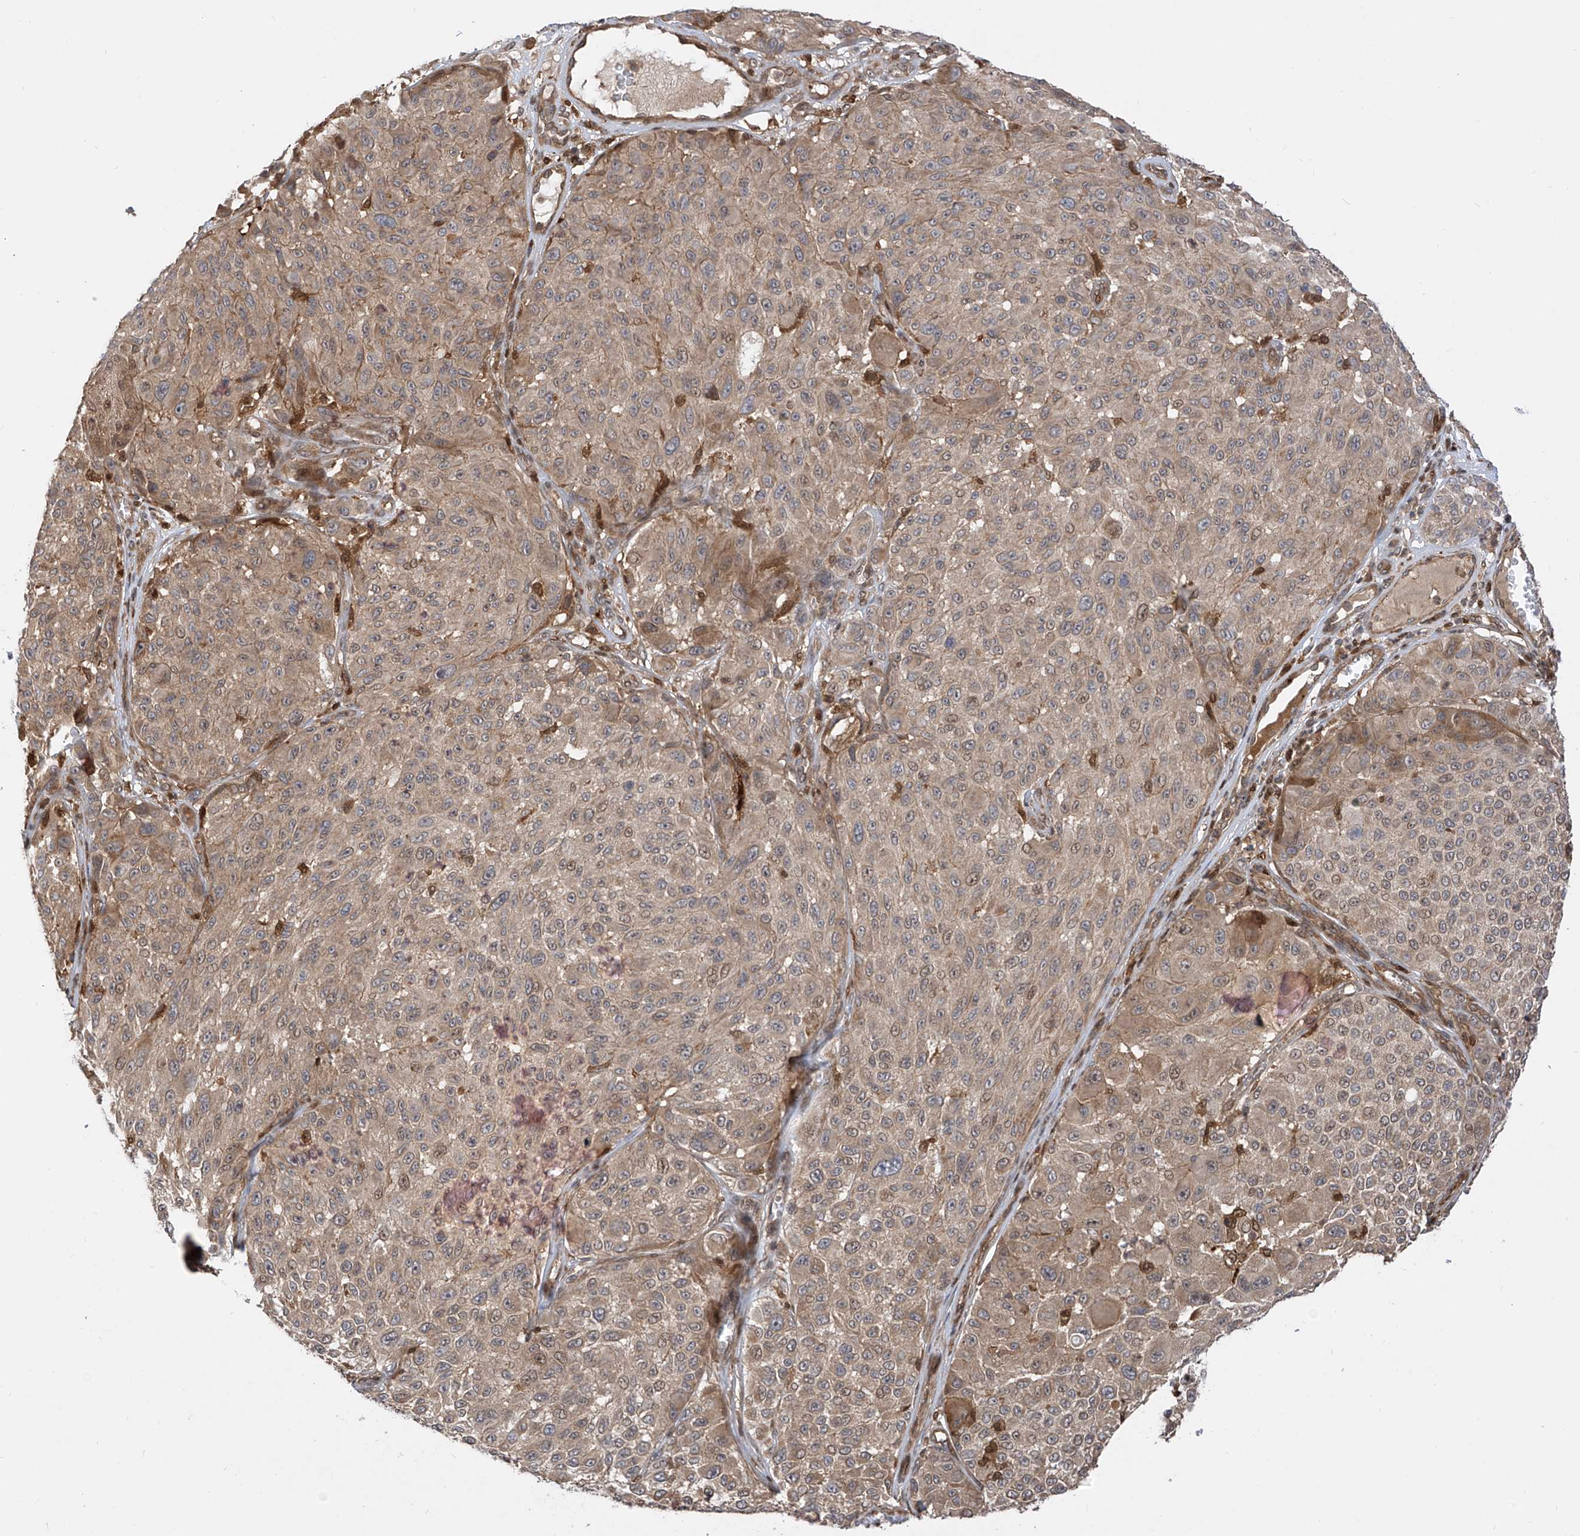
{"staining": {"intensity": "weak", "quantity": ">75%", "location": "cytoplasmic/membranous"}, "tissue": "melanoma", "cell_type": "Tumor cells", "image_type": "cancer", "snomed": [{"axis": "morphology", "description": "Malignant melanoma, NOS"}, {"axis": "topography", "description": "Skin"}], "caption": "High-magnification brightfield microscopy of melanoma stained with DAB (brown) and counterstained with hematoxylin (blue). tumor cells exhibit weak cytoplasmic/membranous staining is appreciated in approximately>75% of cells.", "gene": "ATAD2B", "patient": {"sex": "male", "age": 83}}